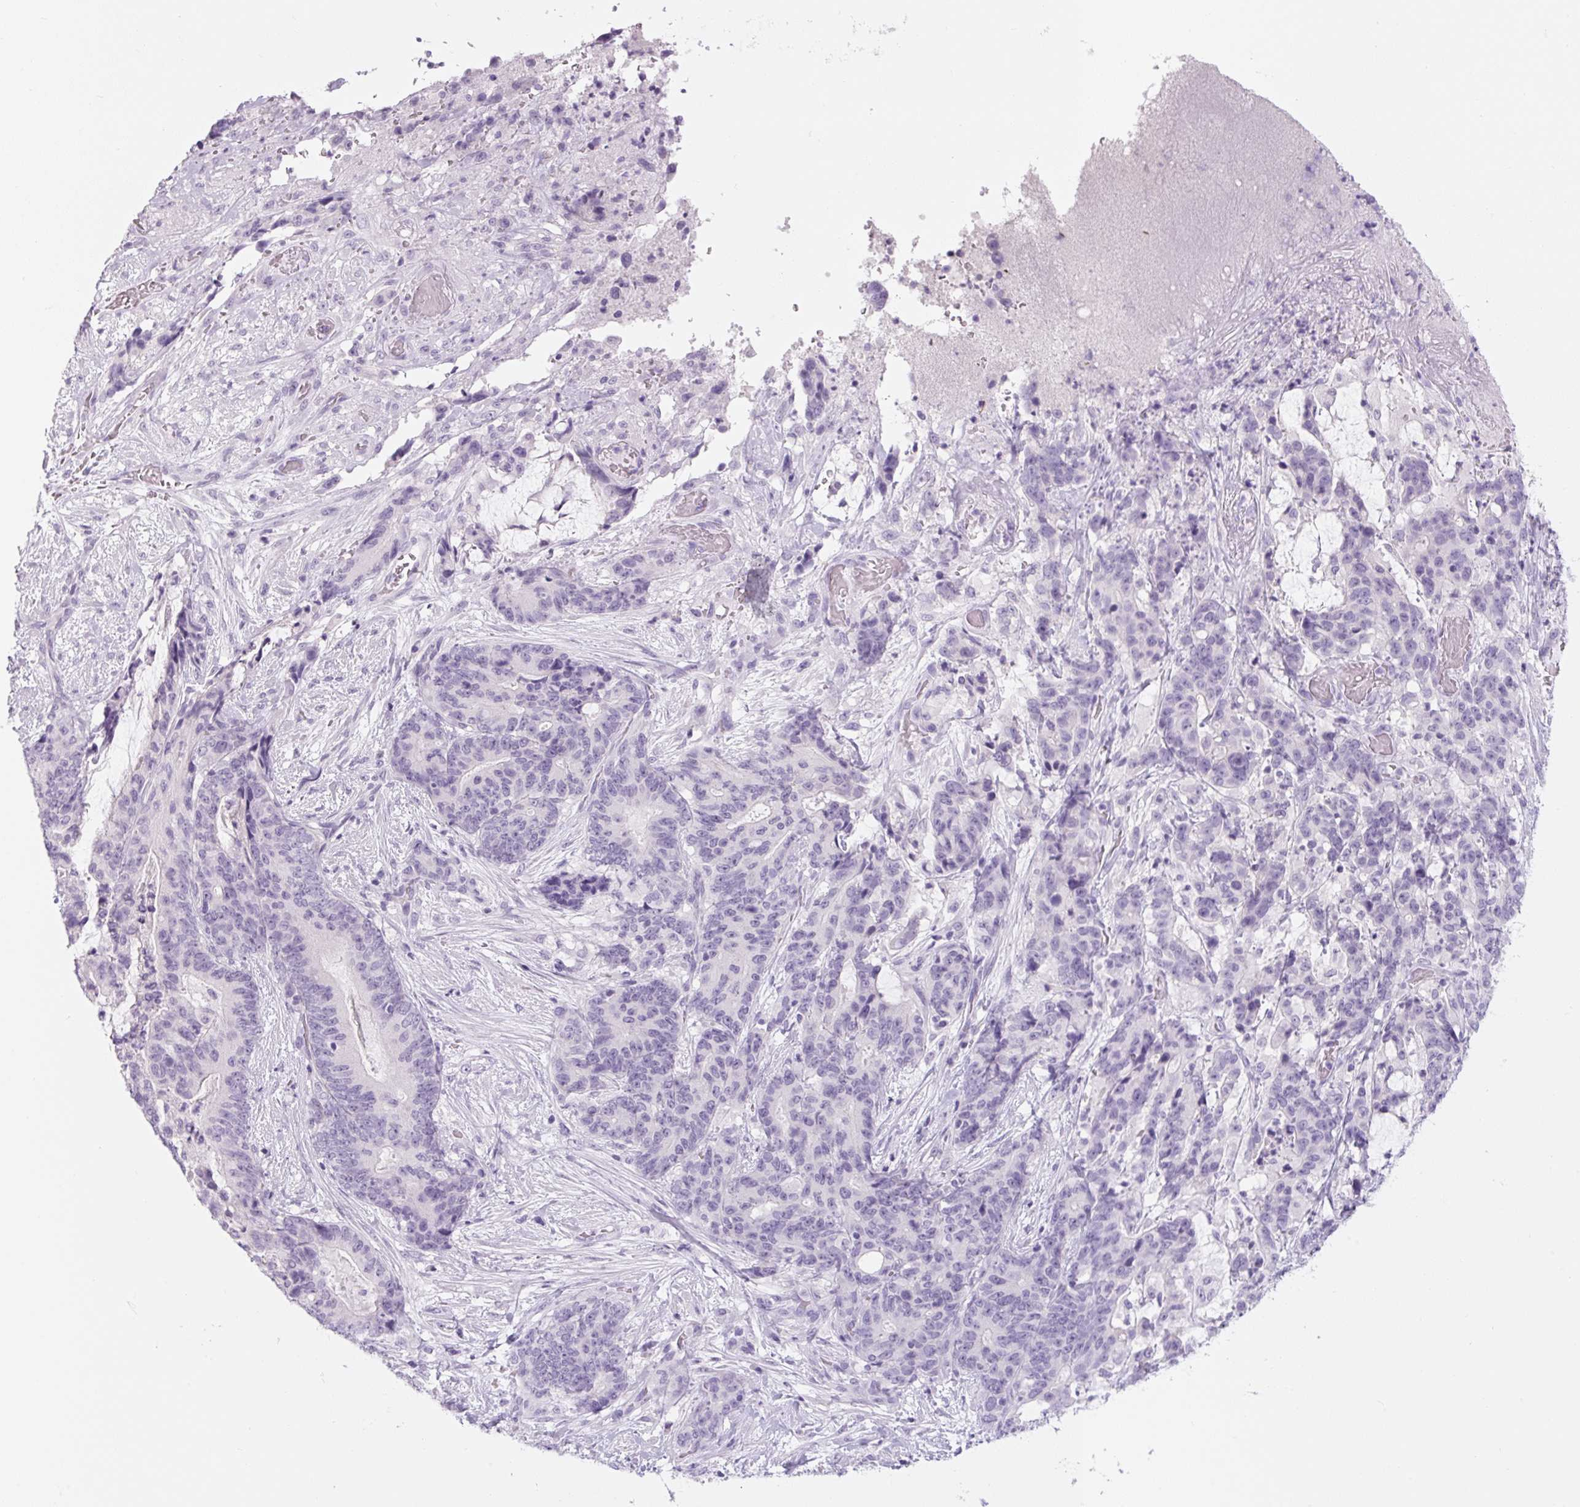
{"staining": {"intensity": "negative", "quantity": "none", "location": "none"}, "tissue": "stomach cancer", "cell_type": "Tumor cells", "image_type": "cancer", "snomed": [{"axis": "morphology", "description": "Normal tissue, NOS"}, {"axis": "morphology", "description": "Adenocarcinoma, NOS"}, {"axis": "topography", "description": "Stomach"}], "caption": "A histopathology image of adenocarcinoma (stomach) stained for a protein displays no brown staining in tumor cells.", "gene": "COL9A2", "patient": {"sex": "female", "age": 64}}